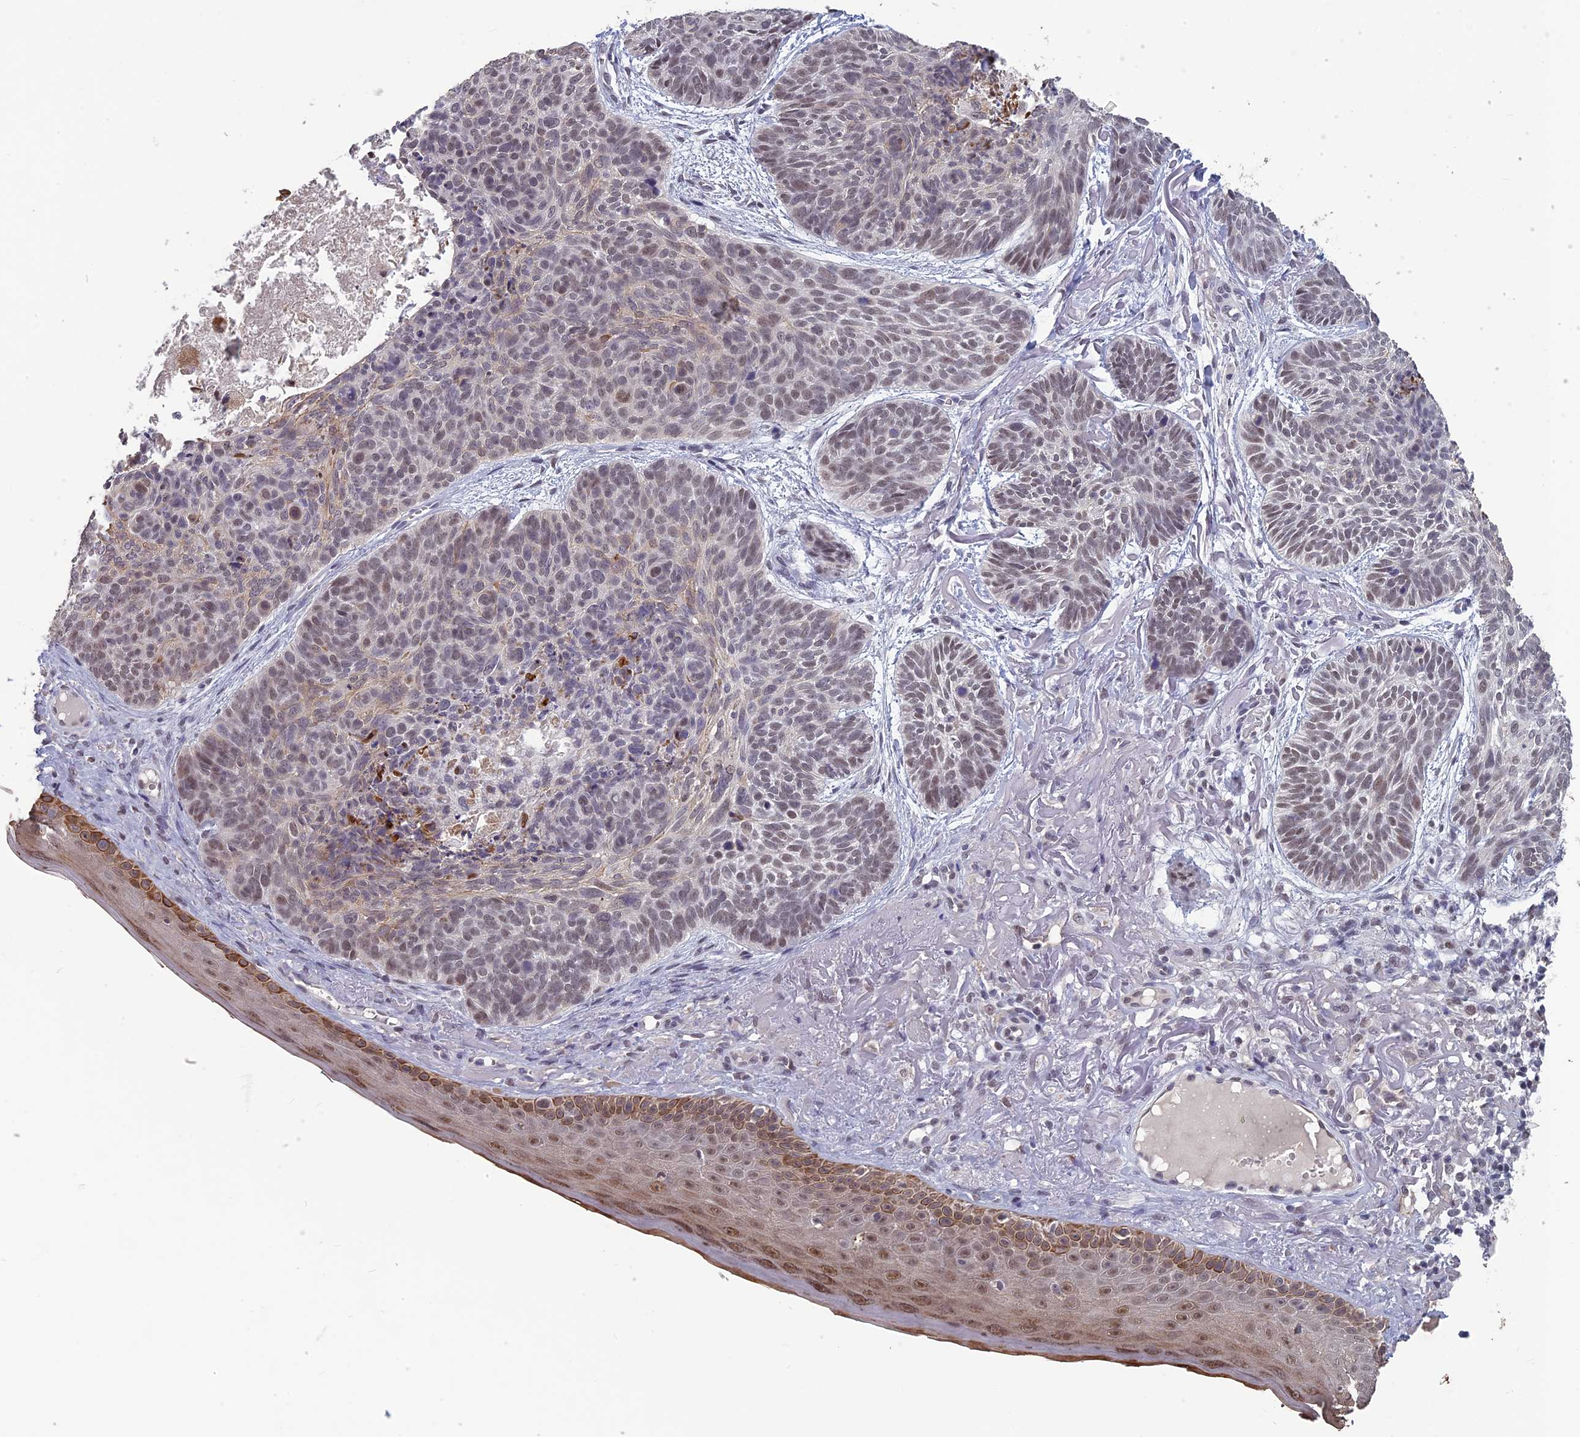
{"staining": {"intensity": "weak", "quantity": "25%-75%", "location": "nuclear"}, "tissue": "skin cancer", "cell_type": "Tumor cells", "image_type": "cancer", "snomed": [{"axis": "morphology", "description": "Normal tissue, NOS"}, {"axis": "morphology", "description": "Basal cell carcinoma"}, {"axis": "topography", "description": "Skin"}], "caption": "Weak nuclear protein staining is appreciated in approximately 25%-75% of tumor cells in skin cancer (basal cell carcinoma).", "gene": "MT-CO3", "patient": {"sex": "male", "age": 66}}